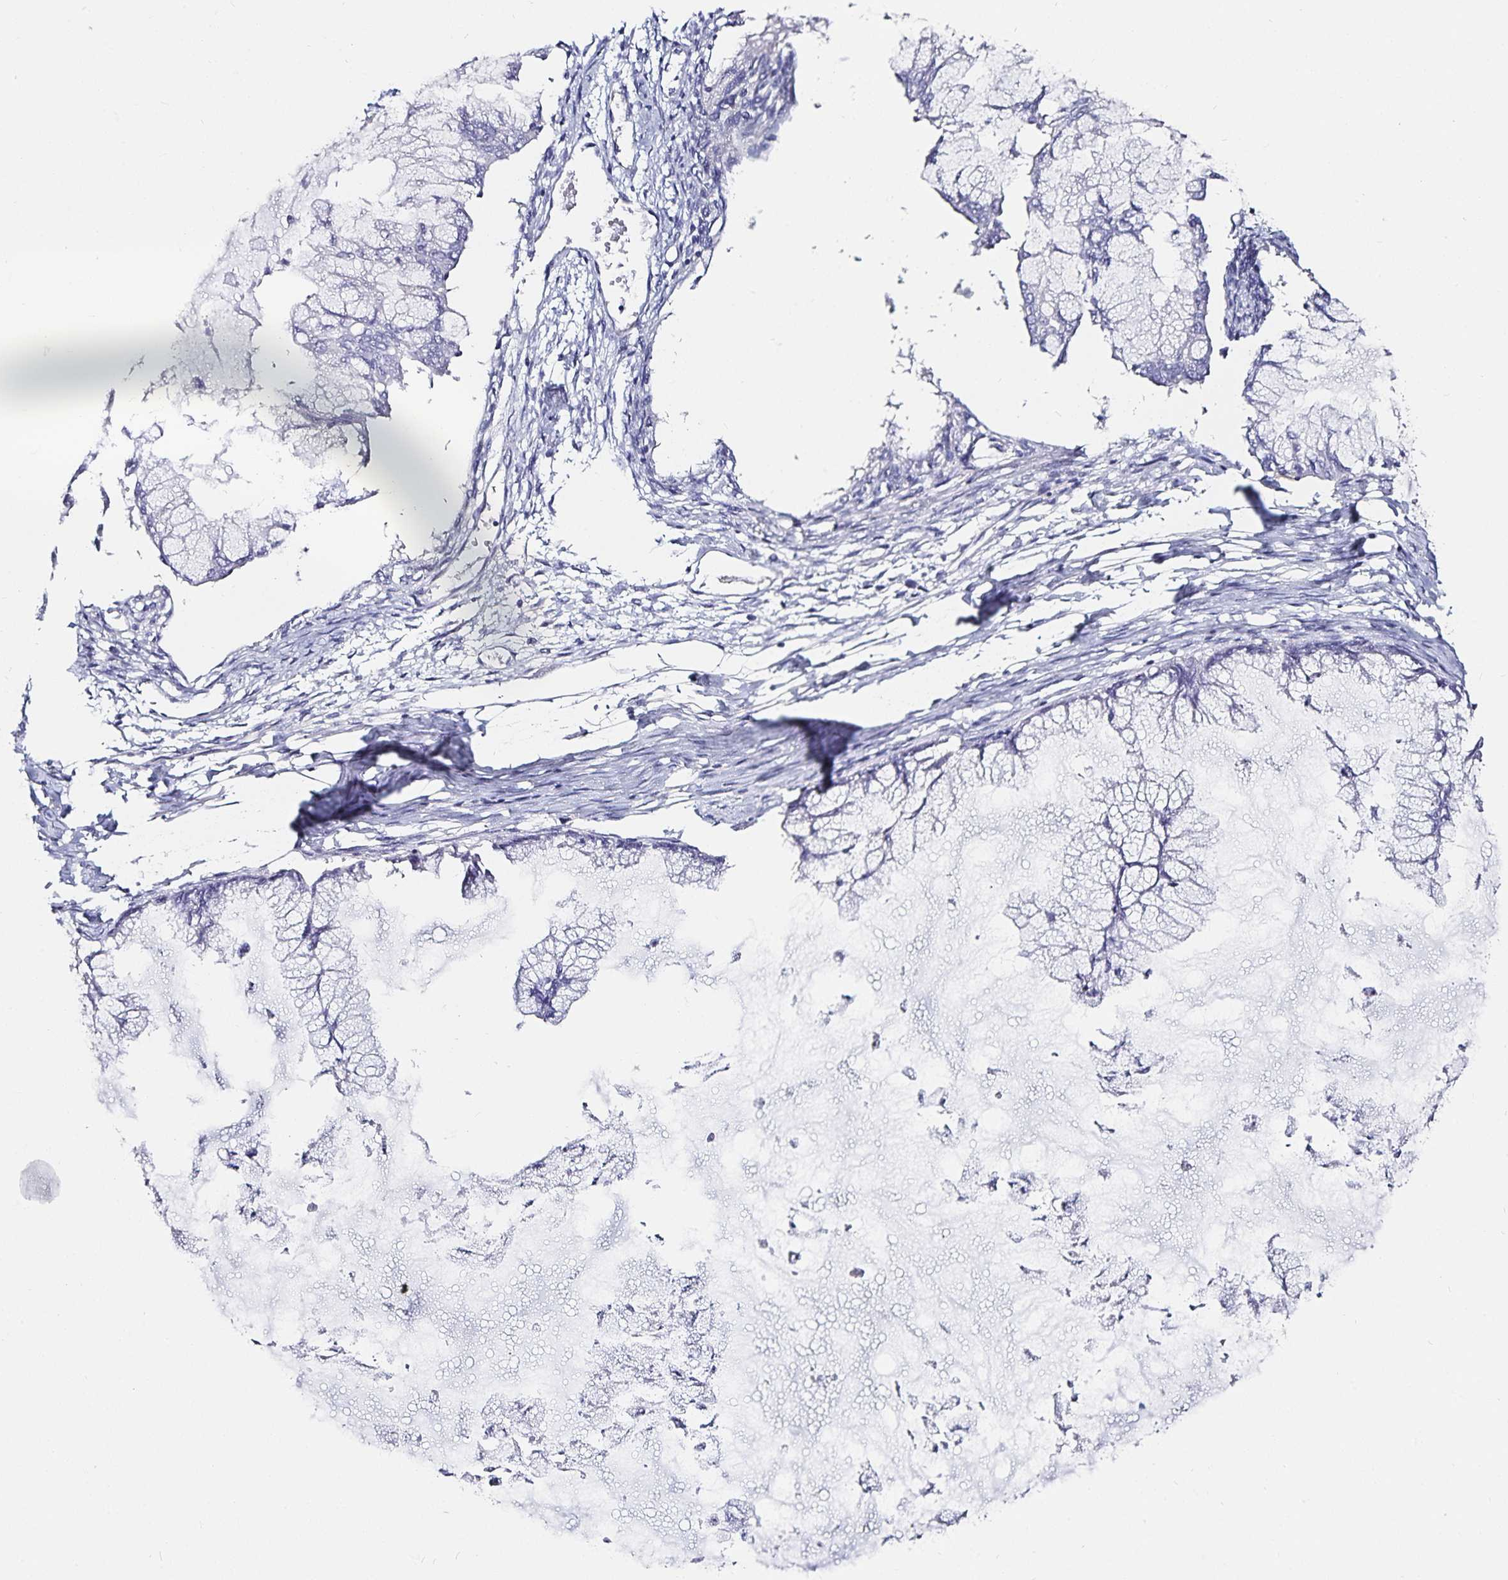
{"staining": {"intensity": "negative", "quantity": "none", "location": "none"}, "tissue": "ovarian cancer", "cell_type": "Tumor cells", "image_type": "cancer", "snomed": [{"axis": "morphology", "description": "Cystadenocarcinoma, mucinous, NOS"}, {"axis": "topography", "description": "Ovary"}], "caption": "There is no significant staining in tumor cells of ovarian cancer (mucinous cystadenocarcinoma). (DAB immunohistochemistry, high magnification).", "gene": "TSPAN7", "patient": {"sex": "female", "age": 34}}